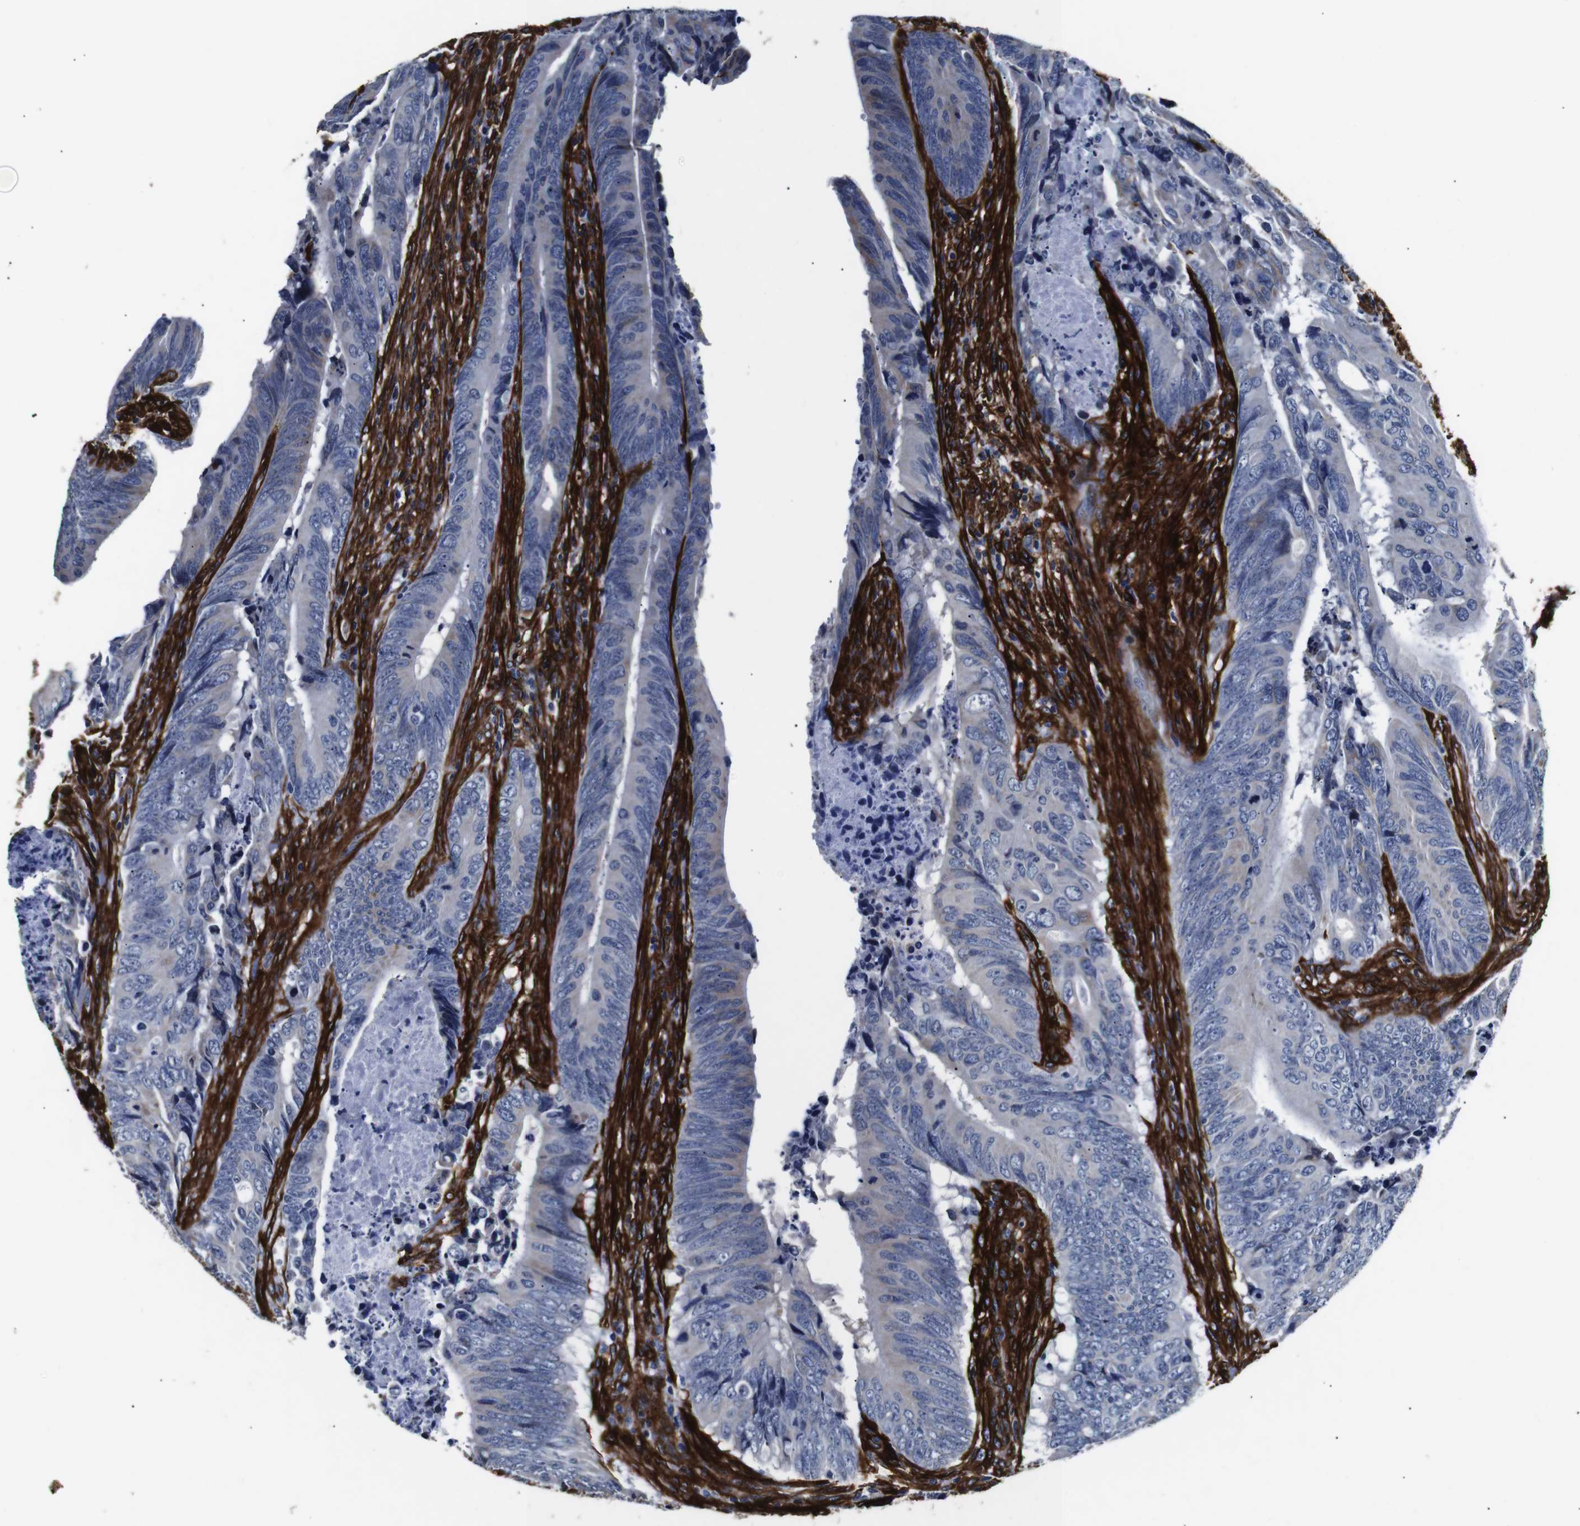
{"staining": {"intensity": "negative", "quantity": "none", "location": "none"}, "tissue": "colorectal cancer", "cell_type": "Tumor cells", "image_type": "cancer", "snomed": [{"axis": "morphology", "description": "Normal tissue, NOS"}, {"axis": "morphology", "description": "Adenocarcinoma, NOS"}, {"axis": "topography", "description": "Colon"}], "caption": "Tumor cells are negative for protein expression in human colorectal adenocarcinoma.", "gene": "CAV2", "patient": {"sex": "male", "age": 56}}